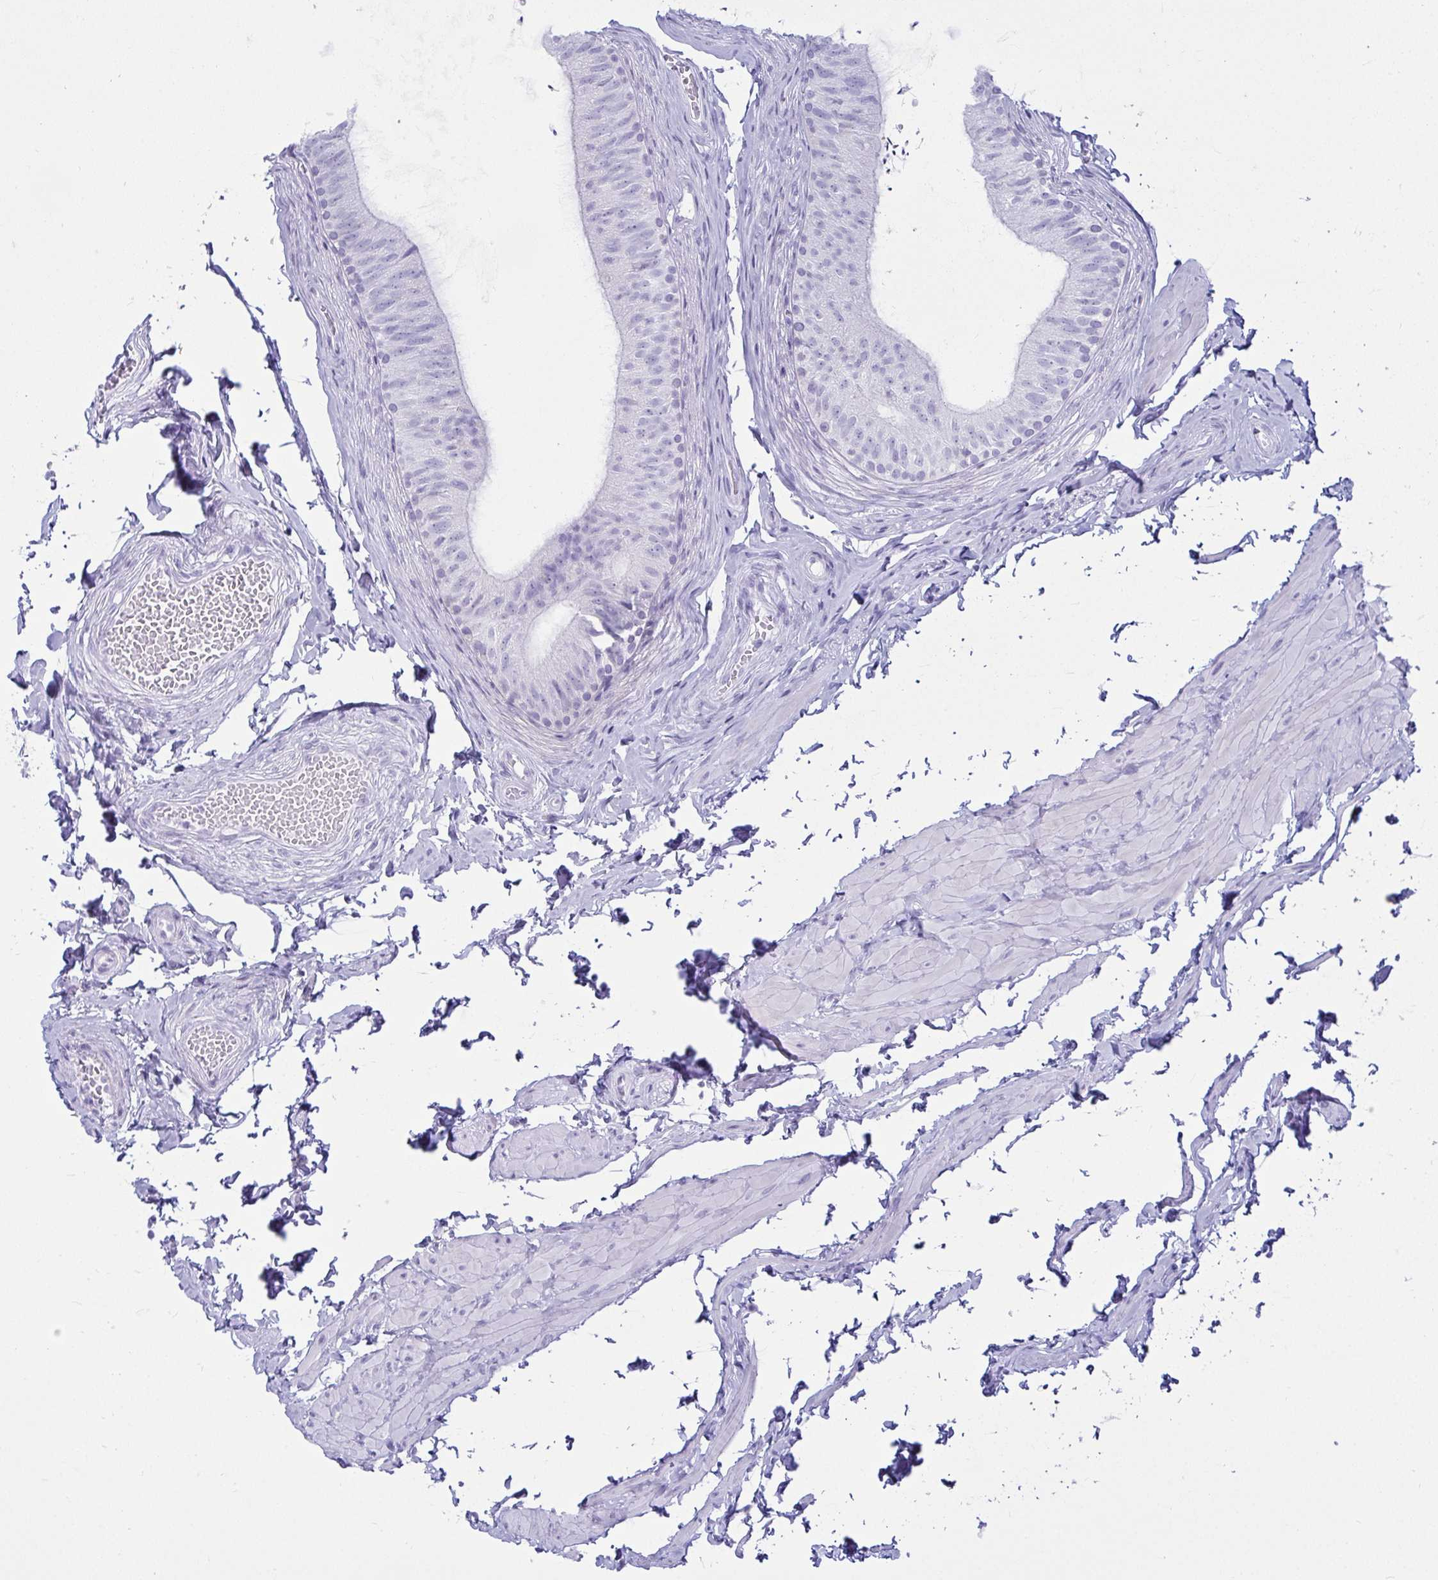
{"staining": {"intensity": "negative", "quantity": "none", "location": "none"}, "tissue": "epididymis", "cell_type": "Glandular cells", "image_type": "normal", "snomed": [{"axis": "morphology", "description": "Normal tissue, NOS"}, {"axis": "topography", "description": "Epididymis, spermatic cord, NOS"}, {"axis": "topography", "description": "Epididymis"}, {"axis": "topography", "description": "Peripheral nerve tissue"}], "caption": "High power microscopy photomicrograph of an immunohistochemistry image of benign epididymis, revealing no significant positivity in glandular cells.", "gene": "CLGN", "patient": {"sex": "male", "age": 29}}